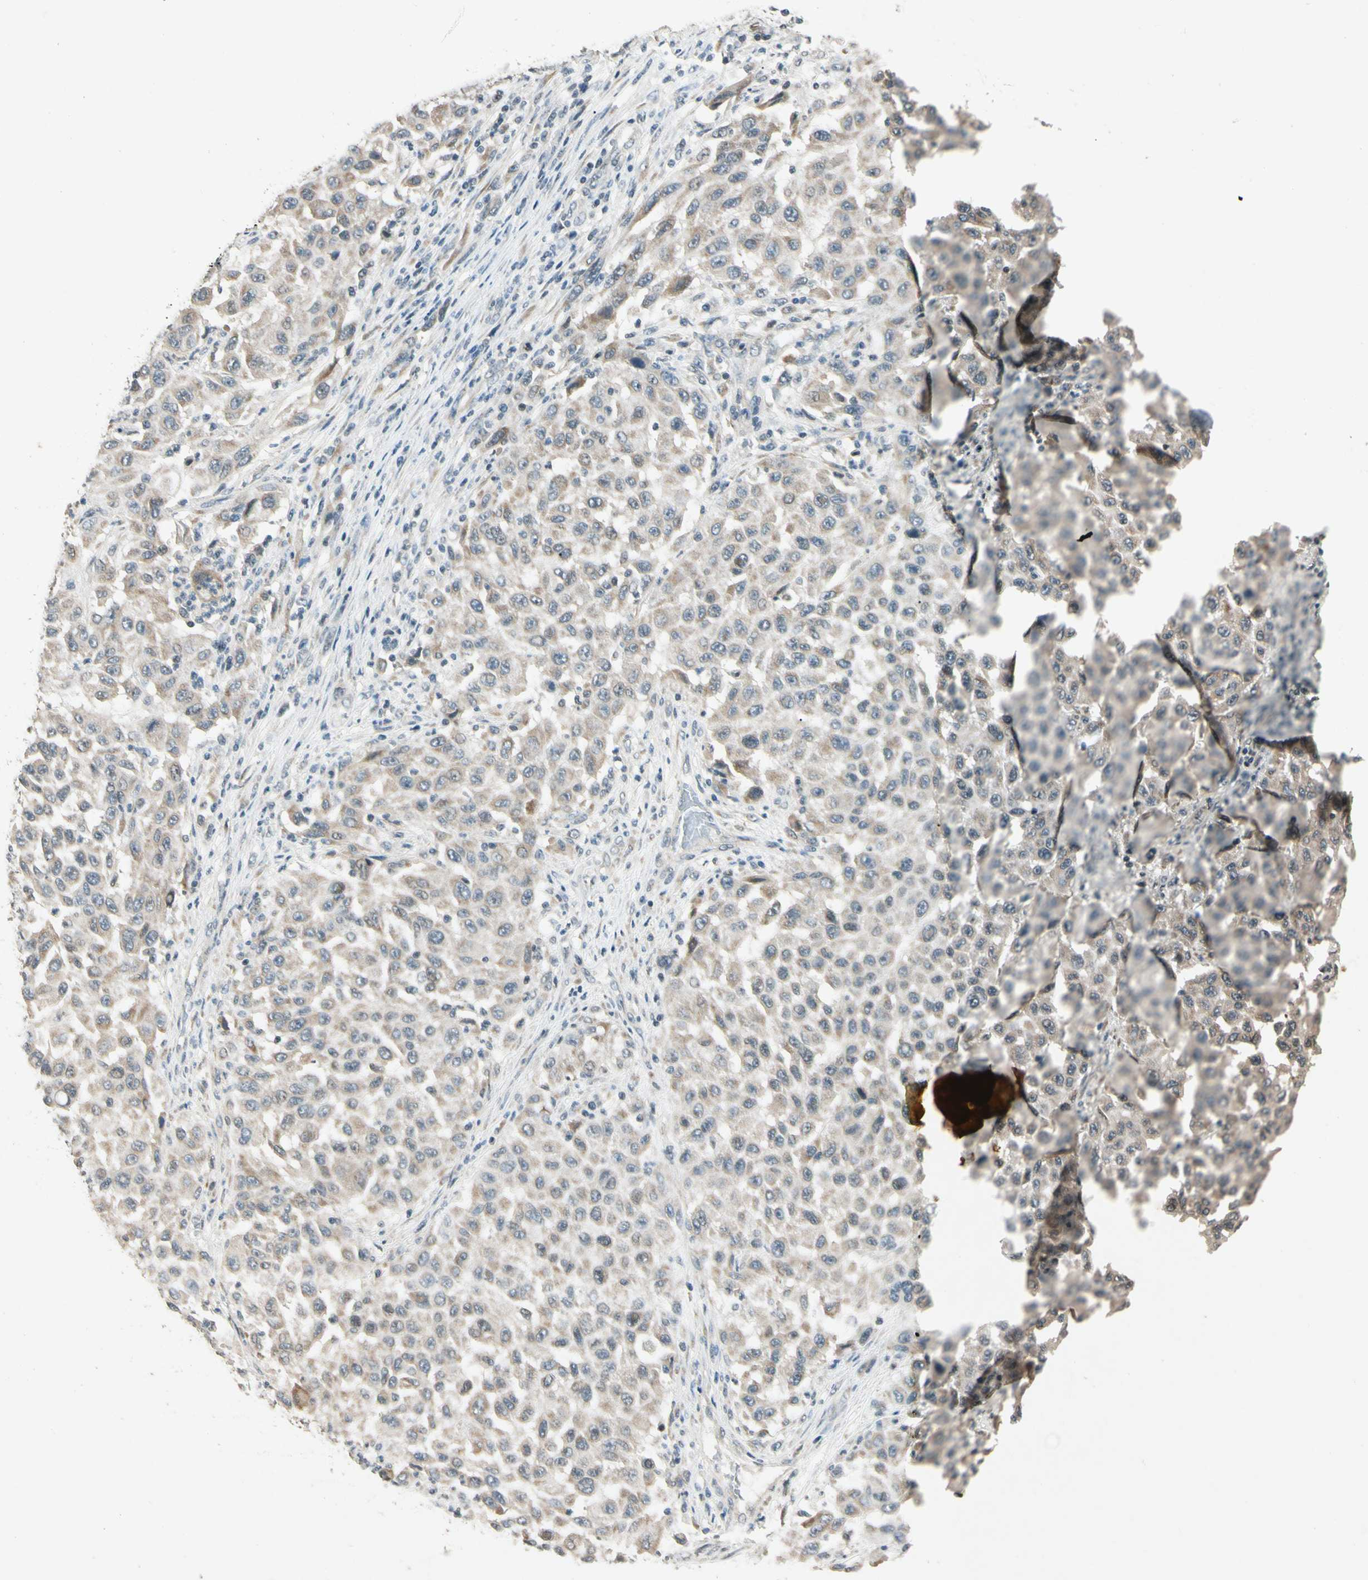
{"staining": {"intensity": "weak", "quantity": "25%-75%", "location": "cytoplasmic/membranous"}, "tissue": "melanoma", "cell_type": "Tumor cells", "image_type": "cancer", "snomed": [{"axis": "morphology", "description": "Malignant melanoma, Metastatic site"}, {"axis": "topography", "description": "Lymph node"}], "caption": "An IHC micrograph of neoplastic tissue is shown. Protein staining in brown labels weak cytoplasmic/membranous positivity in malignant melanoma (metastatic site) within tumor cells.", "gene": "ZBTB4", "patient": {"sex": "male", "age": 61}}